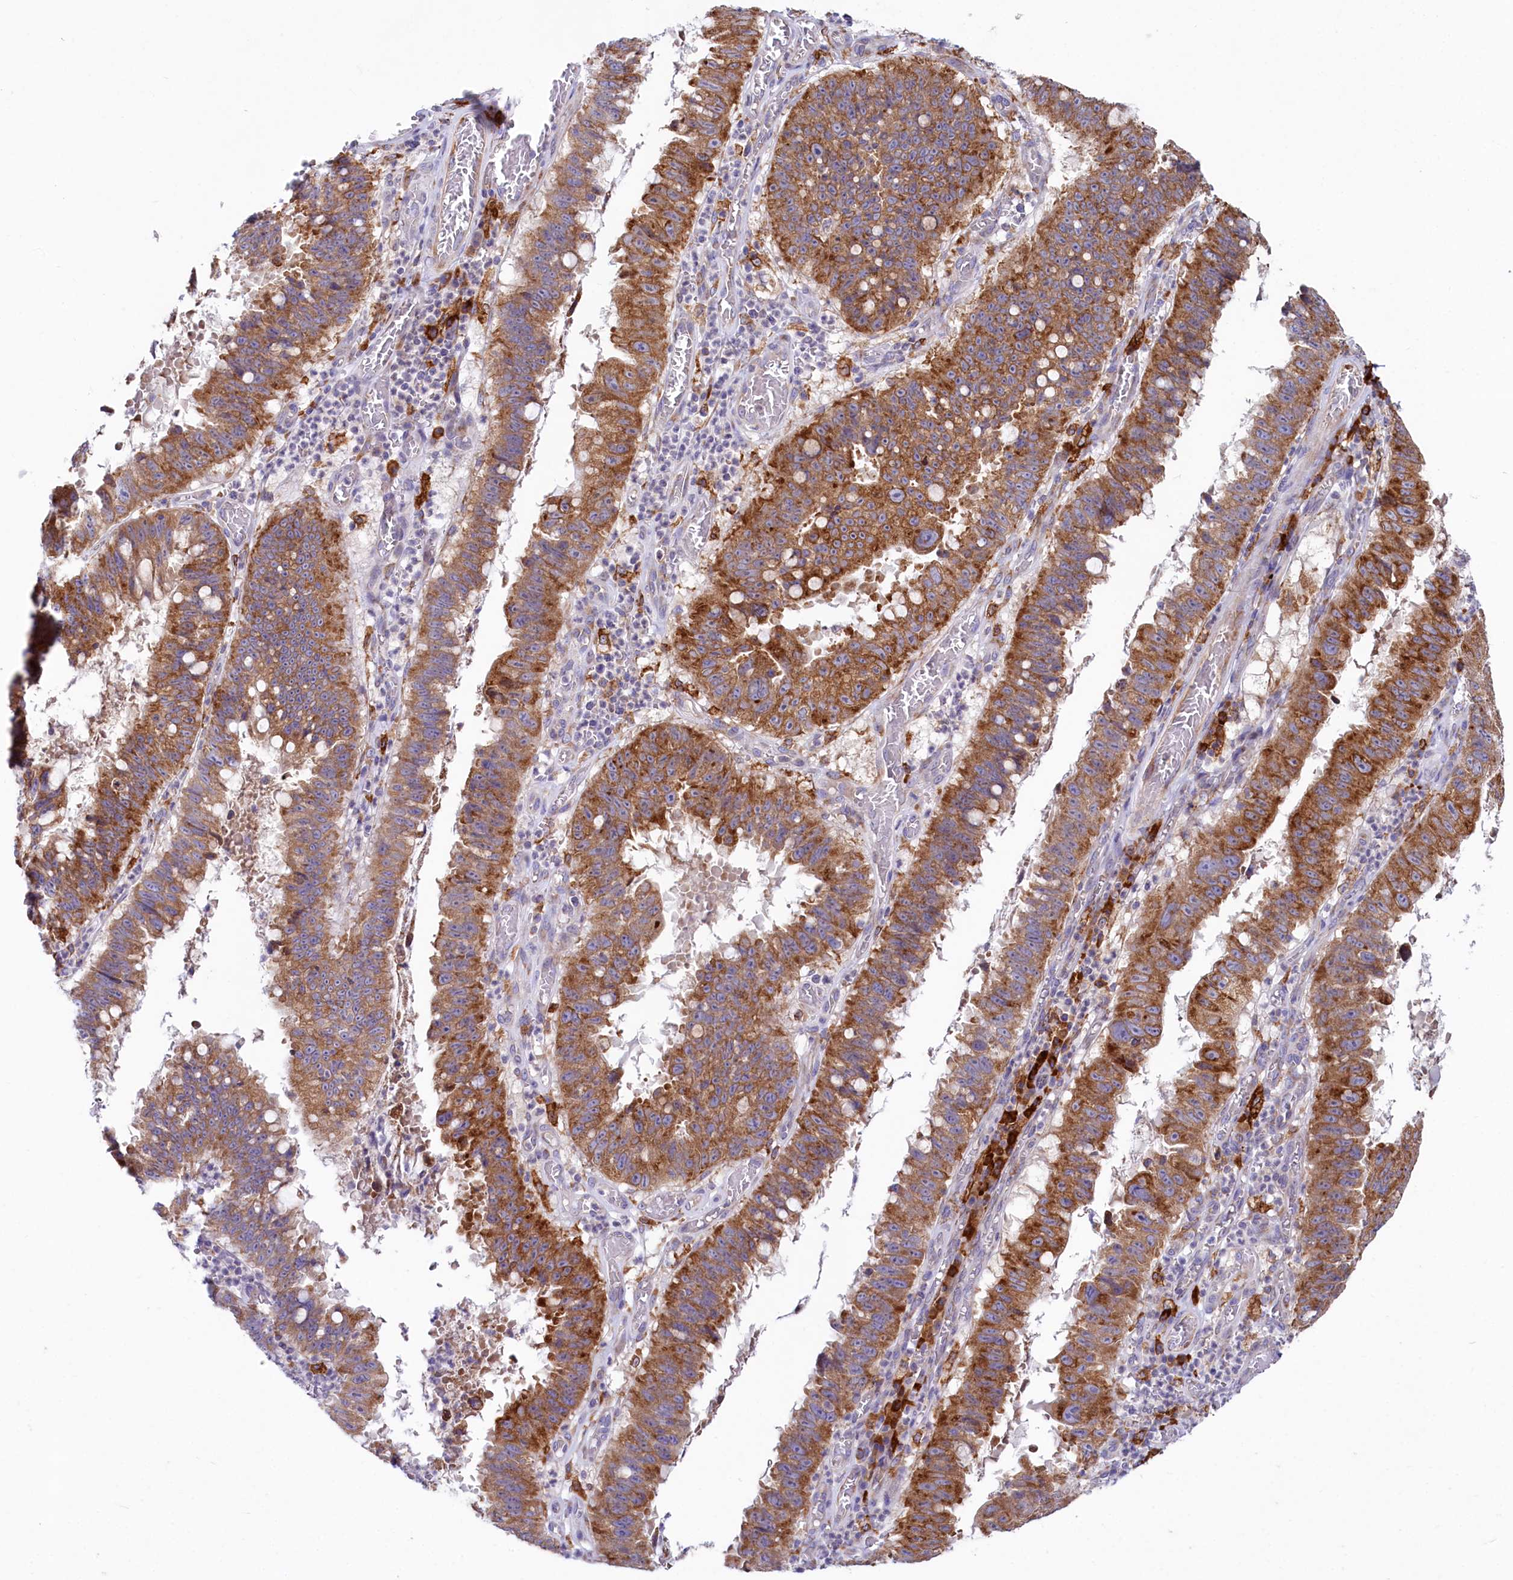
{"staining": {"intensity": "strong", "quantity": ">75%", "location": "cytoplasmic/membranous"}, "tissue": "stomach cancer", "cell_type": "Tumor cells", "image_type": "cancer", "snomed": [{"axis": "morphology", "description": "Adenocarcinoma, NOS"}, {"axis": "topography", "description": "Stomach"}], "caption": "A high amount of strong cytoplasmic/membranous positivity is appreciated in approximately >75% of tumor cells in adenocarcinoma (stomach) tissue. Immunohistochemistry (ihc) stains the protein in brown and the nuclei are stained blue.", "gene": "CHID1", "patient": {"sex": "male", "age": 59}}